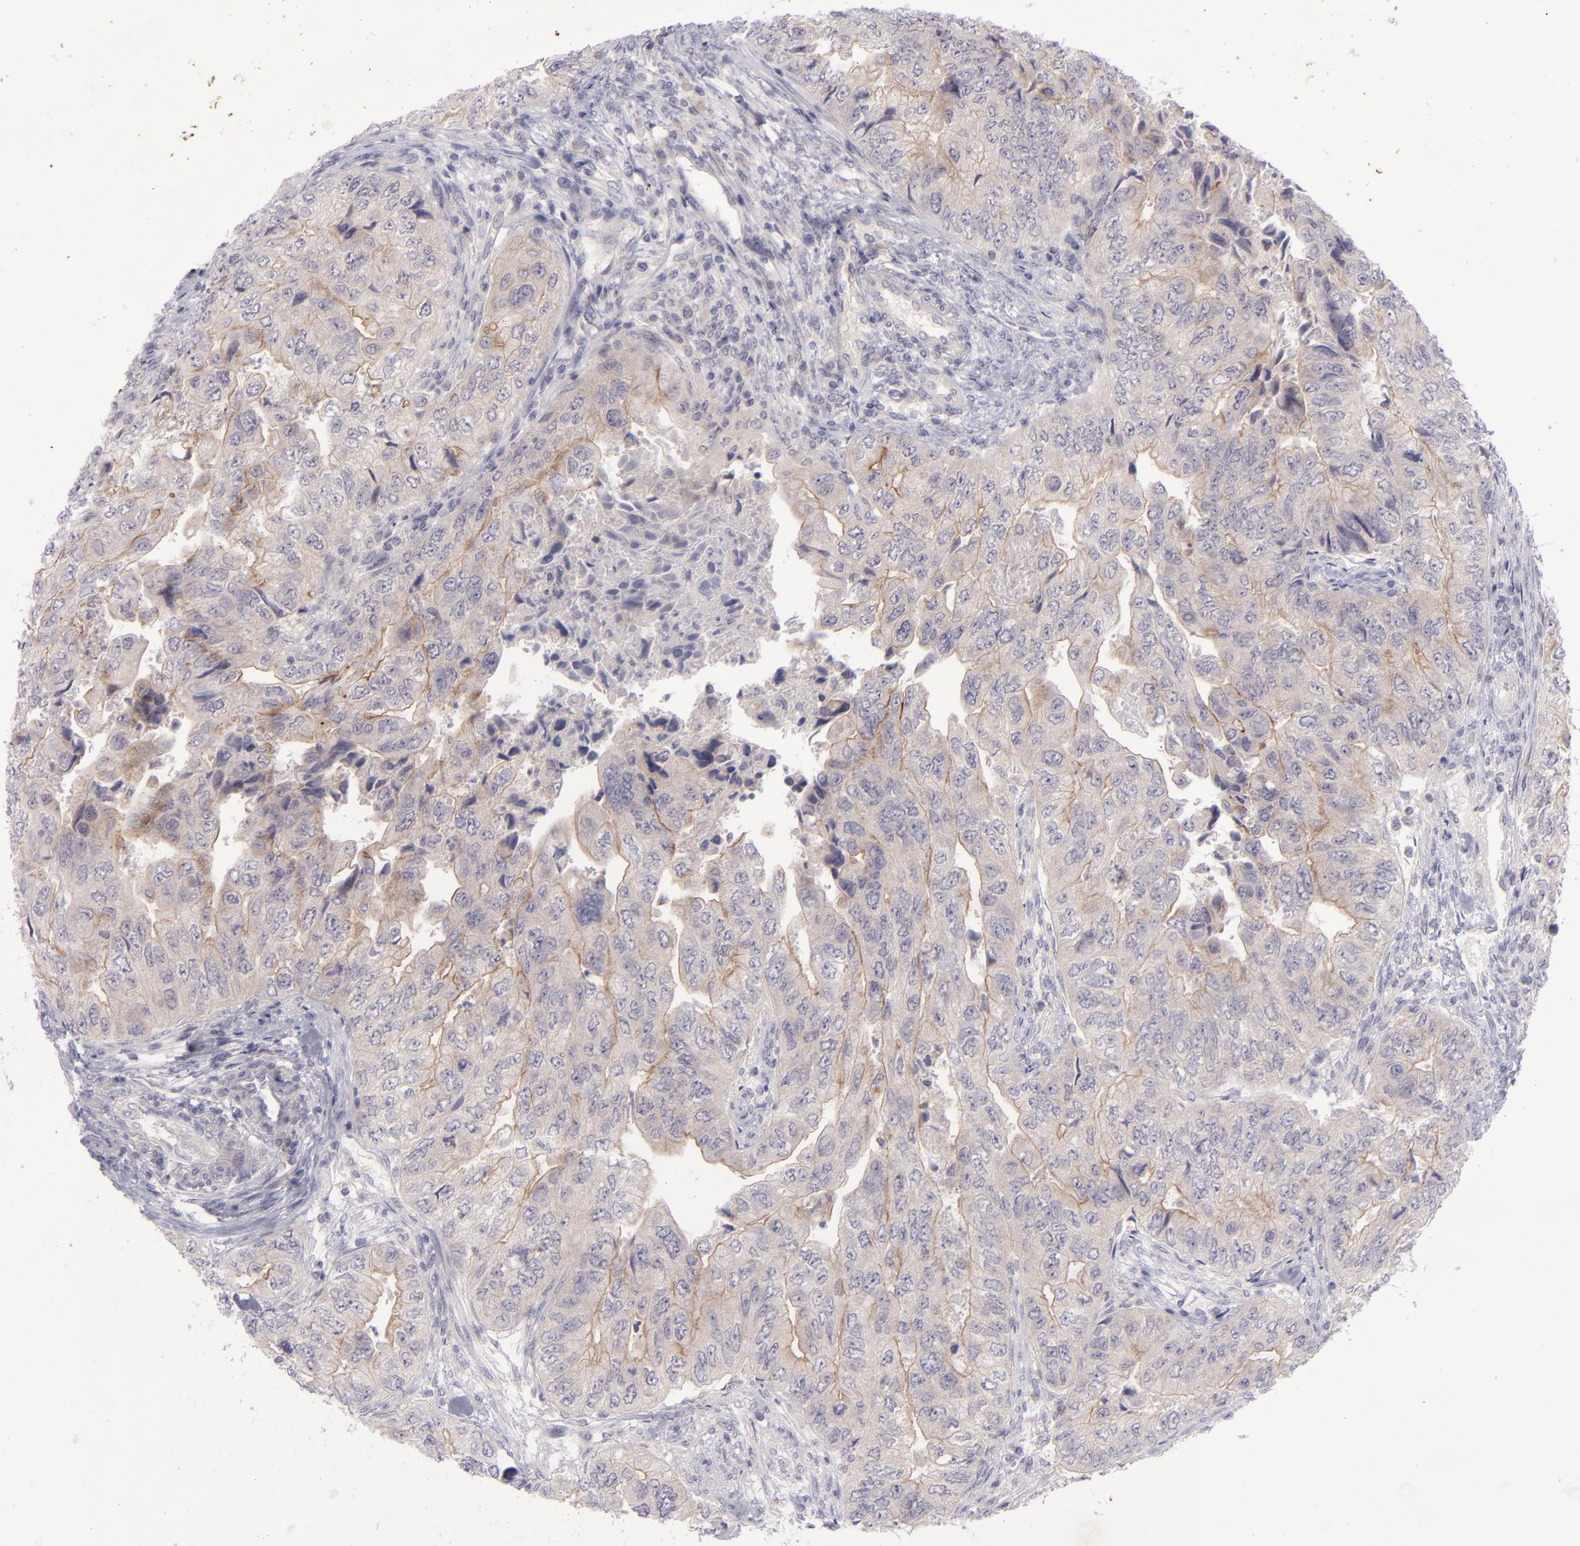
{"staining": {"intensity": "weak", "quantity": "25%-75%", "location": "cytoplasmic/membranous"}, "tissue": "colorectal cancer", "cell_type": "Tumor cells", "image_type": "cancer", "snomed": [{"axis": "morphology", "description": "Adenocarcinoma, NOS"}, {"axis": "topography", "description": "Colon"}], "caption": "IHC staining of colorectal cancer, which displays low levels of weak cytoplasmic/membranous positivity in about 25%-75% of tumor cells indicating weak cytoplasmic/membranous protein staining. The staining was performed using DAB (brown) for protein detection and nuclei were counterstained in hematoxylin (blue).", "gene": "EVPL", "patient": {"sex": "female", "age": 11}}